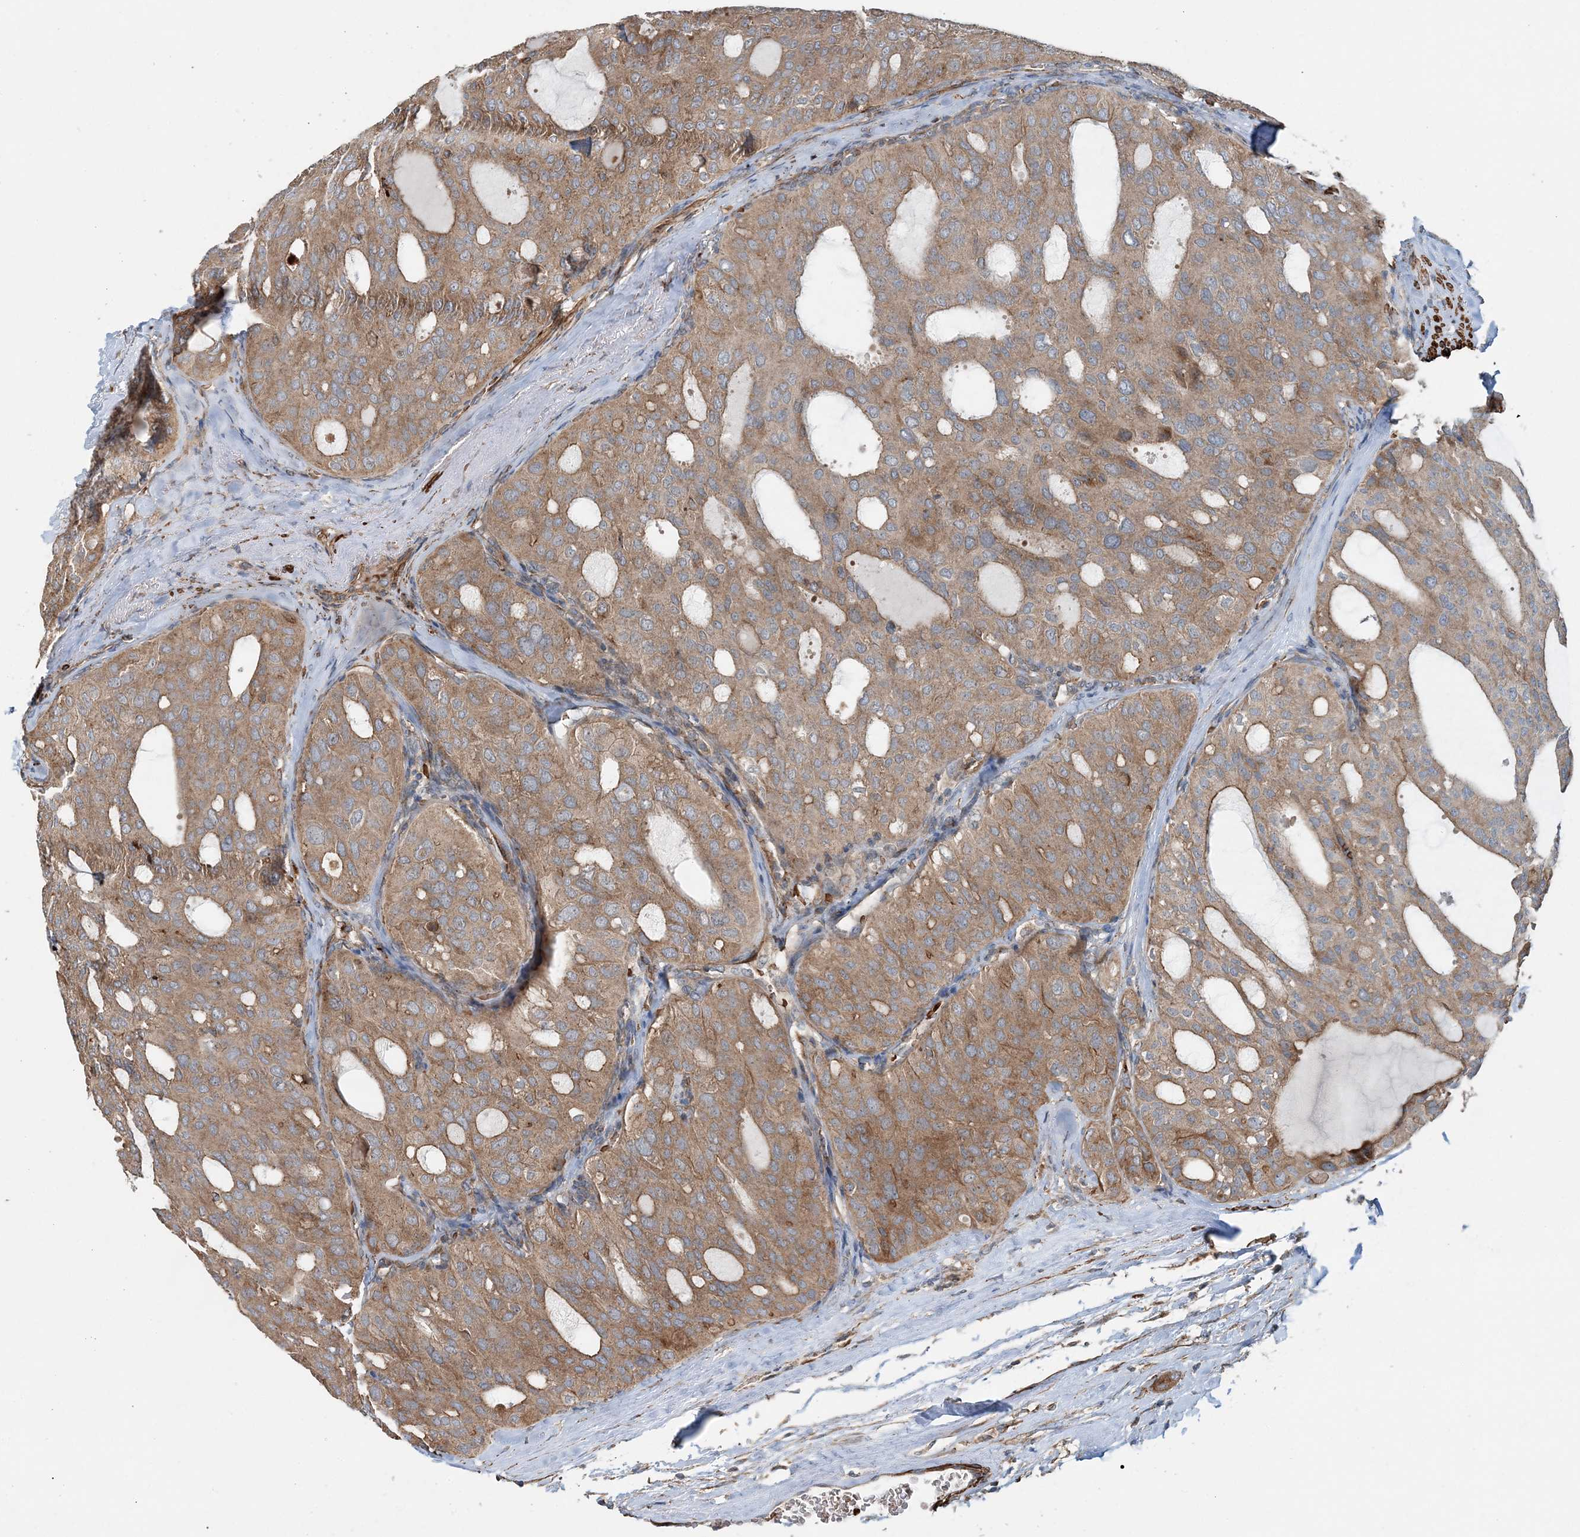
{"staining": {"intensity": "moderate", "quantity": ">75%", "location": "cytoplasmic/membranous"}, "tissue": "thyroid cancer", "cell_type": "Tumor cells", "image_type": "cancer", "snomed": [{"axis": "morphology", "description": "Follicular adenoma carcinoma, NOS"}, {"axis": "topography", "description": "Thyroid gland"}], "caption": "An image of thyroid cancer (follicular adenoma carcinoma) stained for a protein reveals moderate cytoplasmic/membranous brown staining in tumor cells. The staining is performed using DAB (3,3'-diaminobenzidine) brown chromogen to label protein expression. The nuclei are counter-stained blue using hematoxylin.", "gene": "TTI1", "patient": {"sex": "male", "age": 75}}